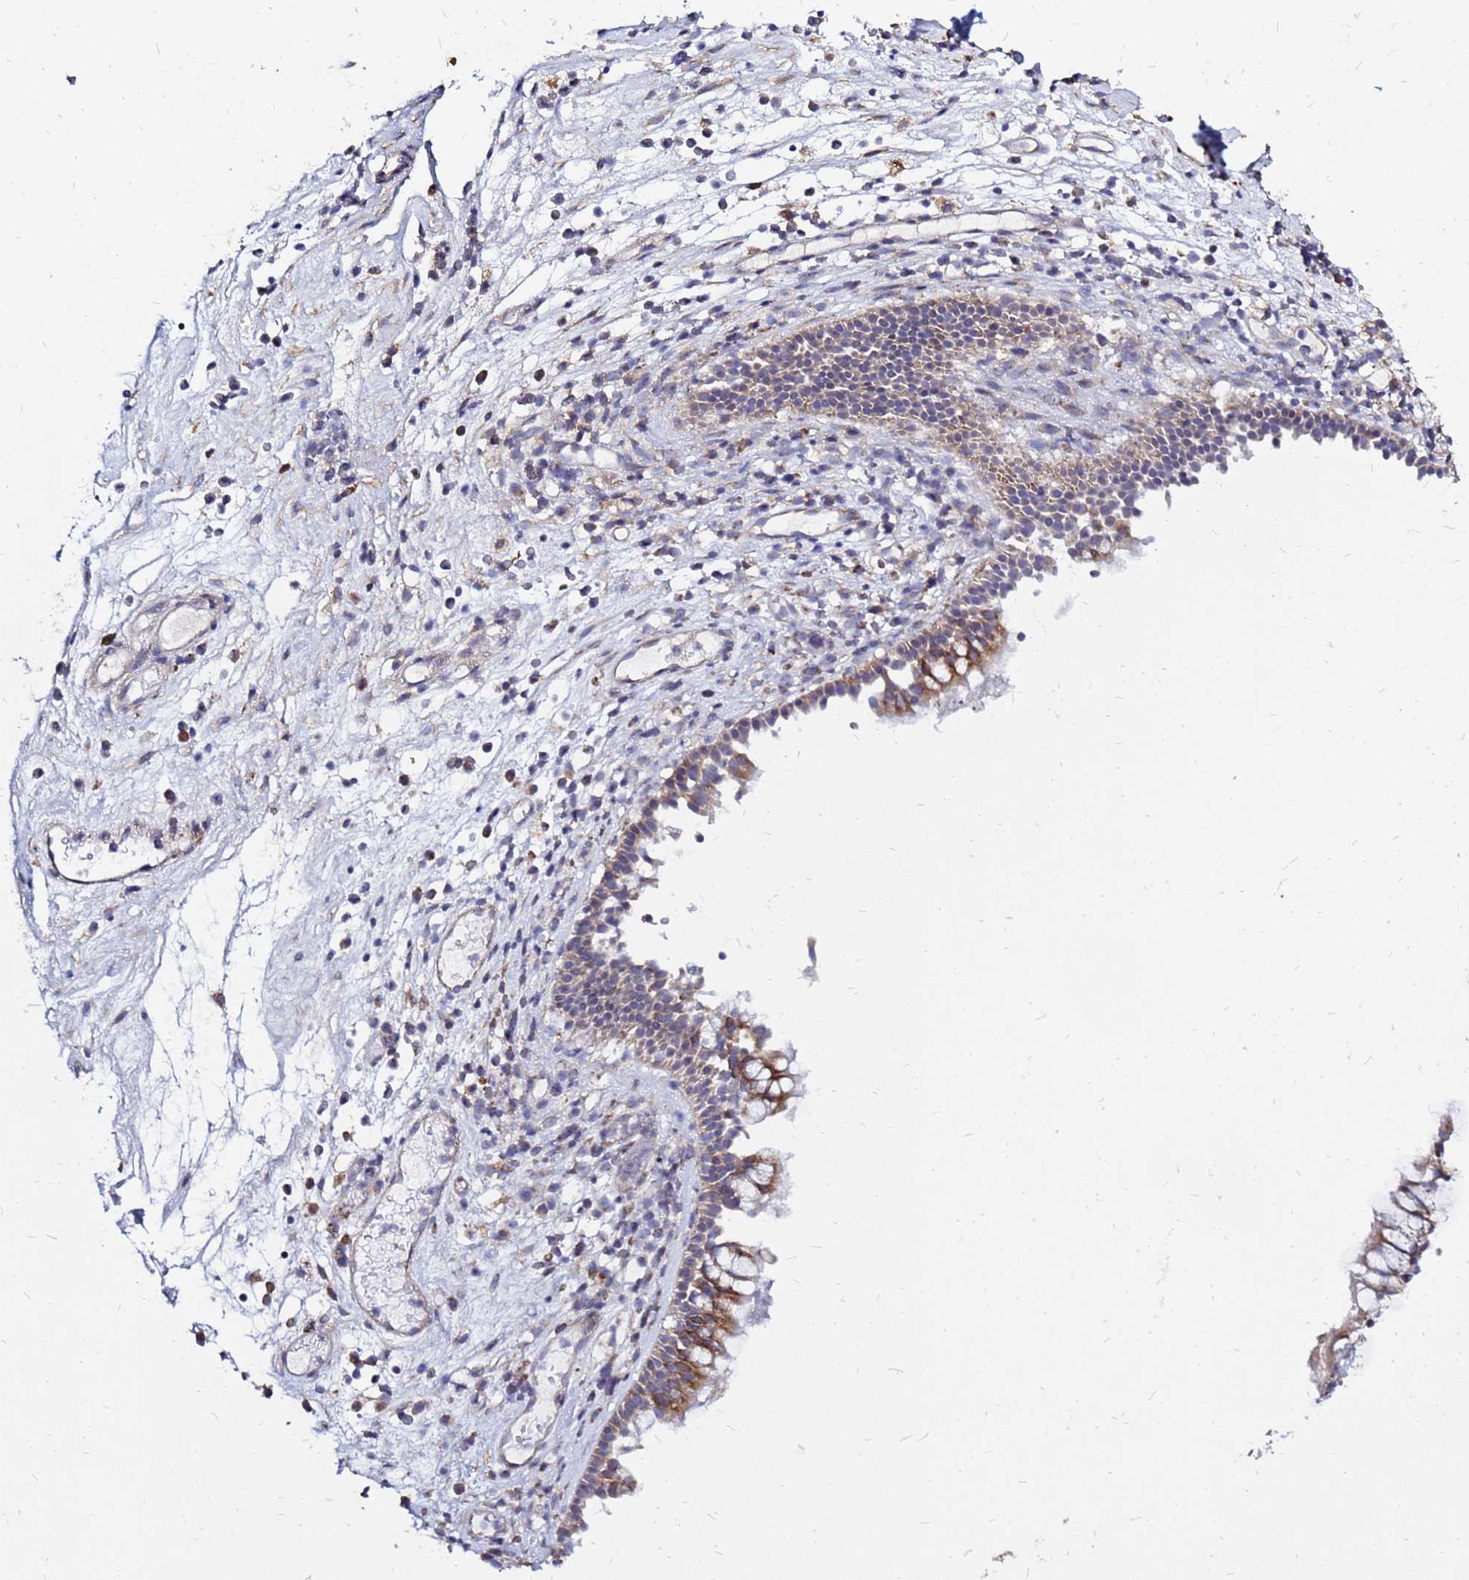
{"staining": {"intensity": "moderate", "quantity": "25%-75%", "location": "cytoplasmic/membranous"}, "tissue": "nasopharynx", "cell_type": "Respiratory epithelial cells", "image_type": "normal", "snomed": [{"axis": "morphology", "description": "Normal tissue, NOS"}, {"axis": "morphology", "description": "Inflammation, NOS"}, {"axis": "morphology", "description": "Malignant melanoma, Metastatic site"}, {"axis": "topography", "description": "Nasopharynx"}], "caption": "Brown immunohistochemical staining in benign nasopharynx exhibits moderate cytoplasmic/membranous staining in about 25%-75% of respiratory epithelial cells. Nuclei are stained in blue.", "gene": "MOB2", "patient": {"sex": "male", "age": 70}}